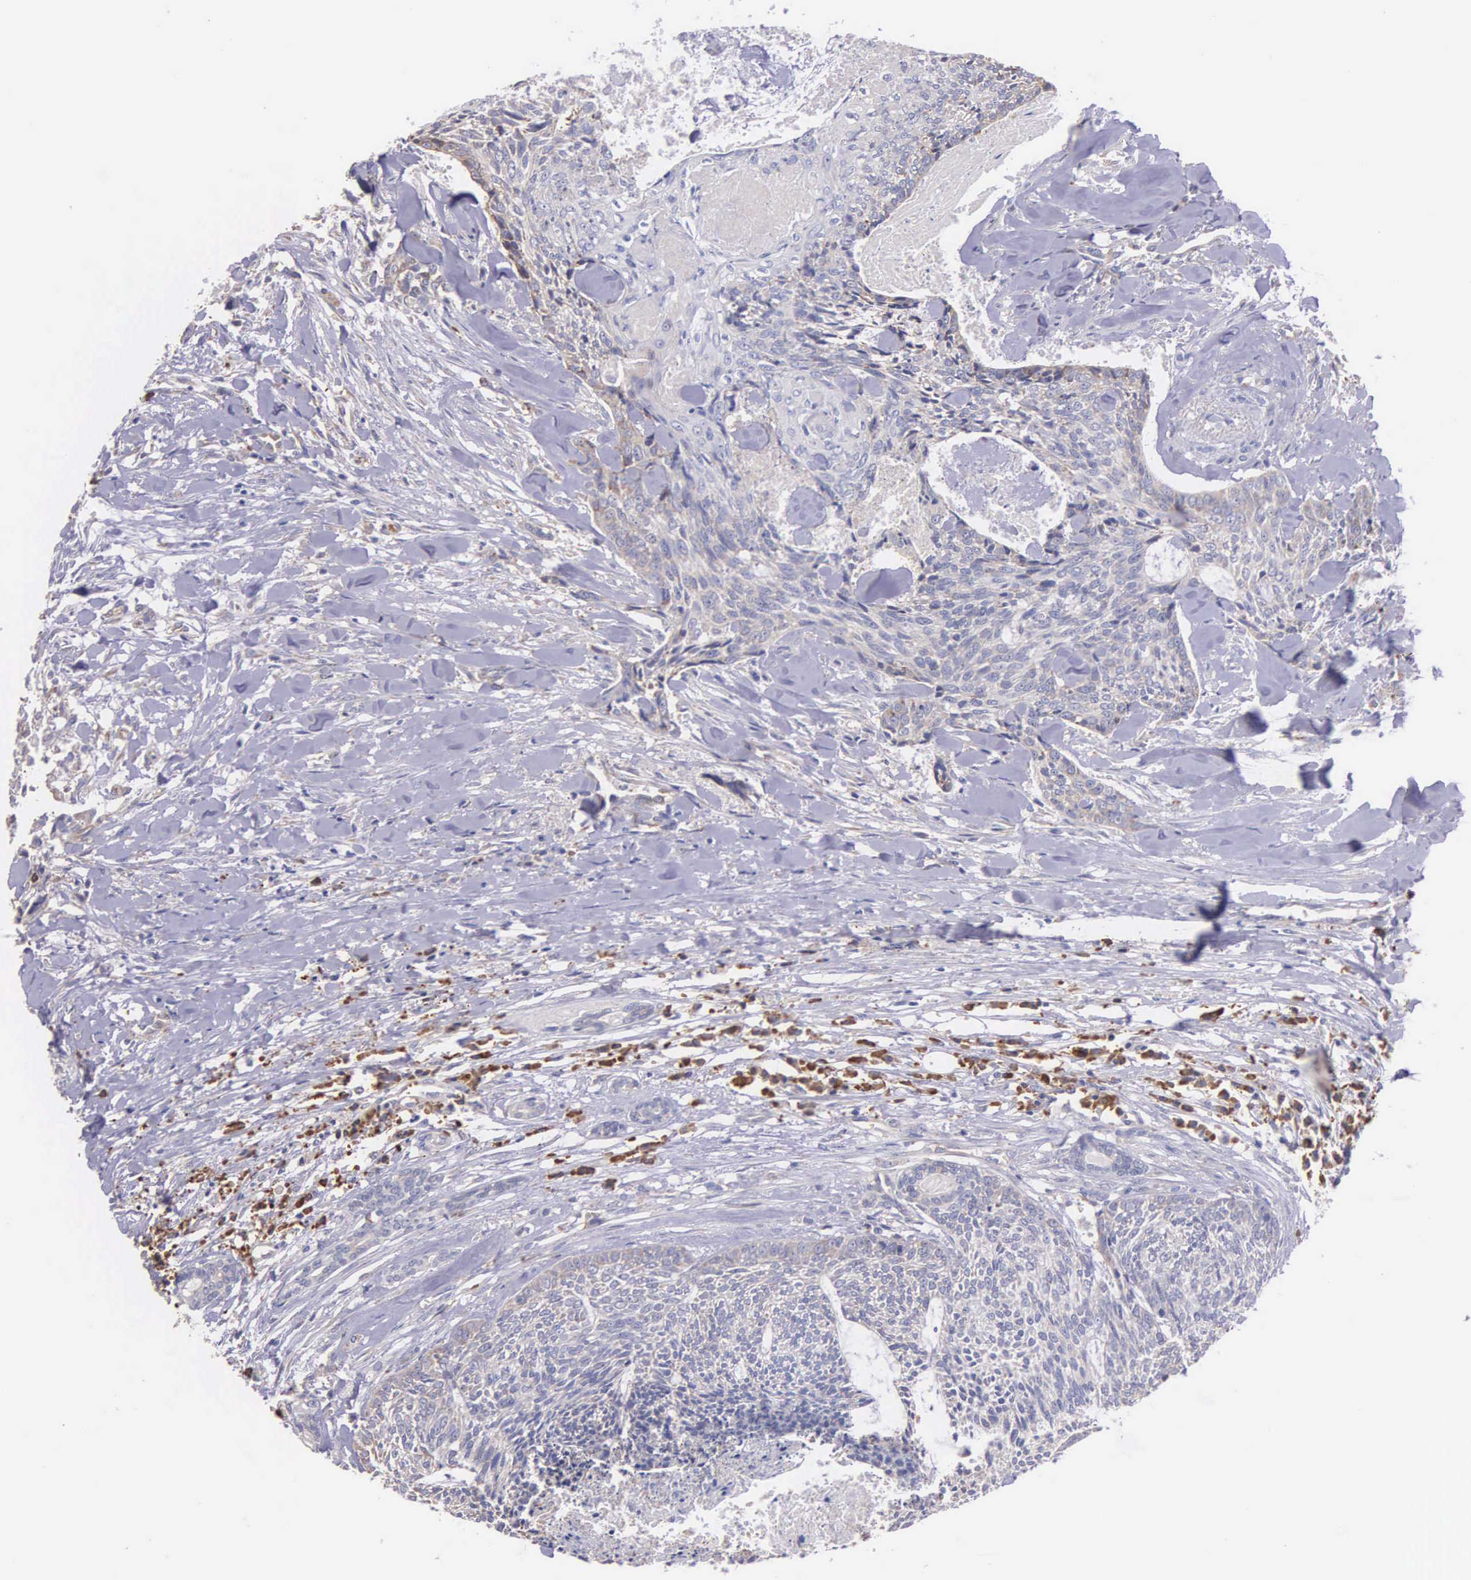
{"staining": {"intensity": "weak", "quantity": "<25%", "location": "cytoplasmic/membranous"}, "tissue": "head and neck cancer", "cell_type": "Tumor cells", "image_type": "cancer", "snomed": [{"axis": "morphology", "description": "Squamous cell carcinoma, NOS"}, {"axis": "topography", "description": "Salivary gland"}, {"axis": "topography", "description": "Head-Neck"}], "caption": "High magnification brightfield microscopy of head and neck squamous cell carcinoma stained with DAB (brown) and counterstained with hematoxylin (blue): tumor cells show no significant positivity.", "gene": "ZC3H12B", "patient": {"sex": "male", "age": 70}}